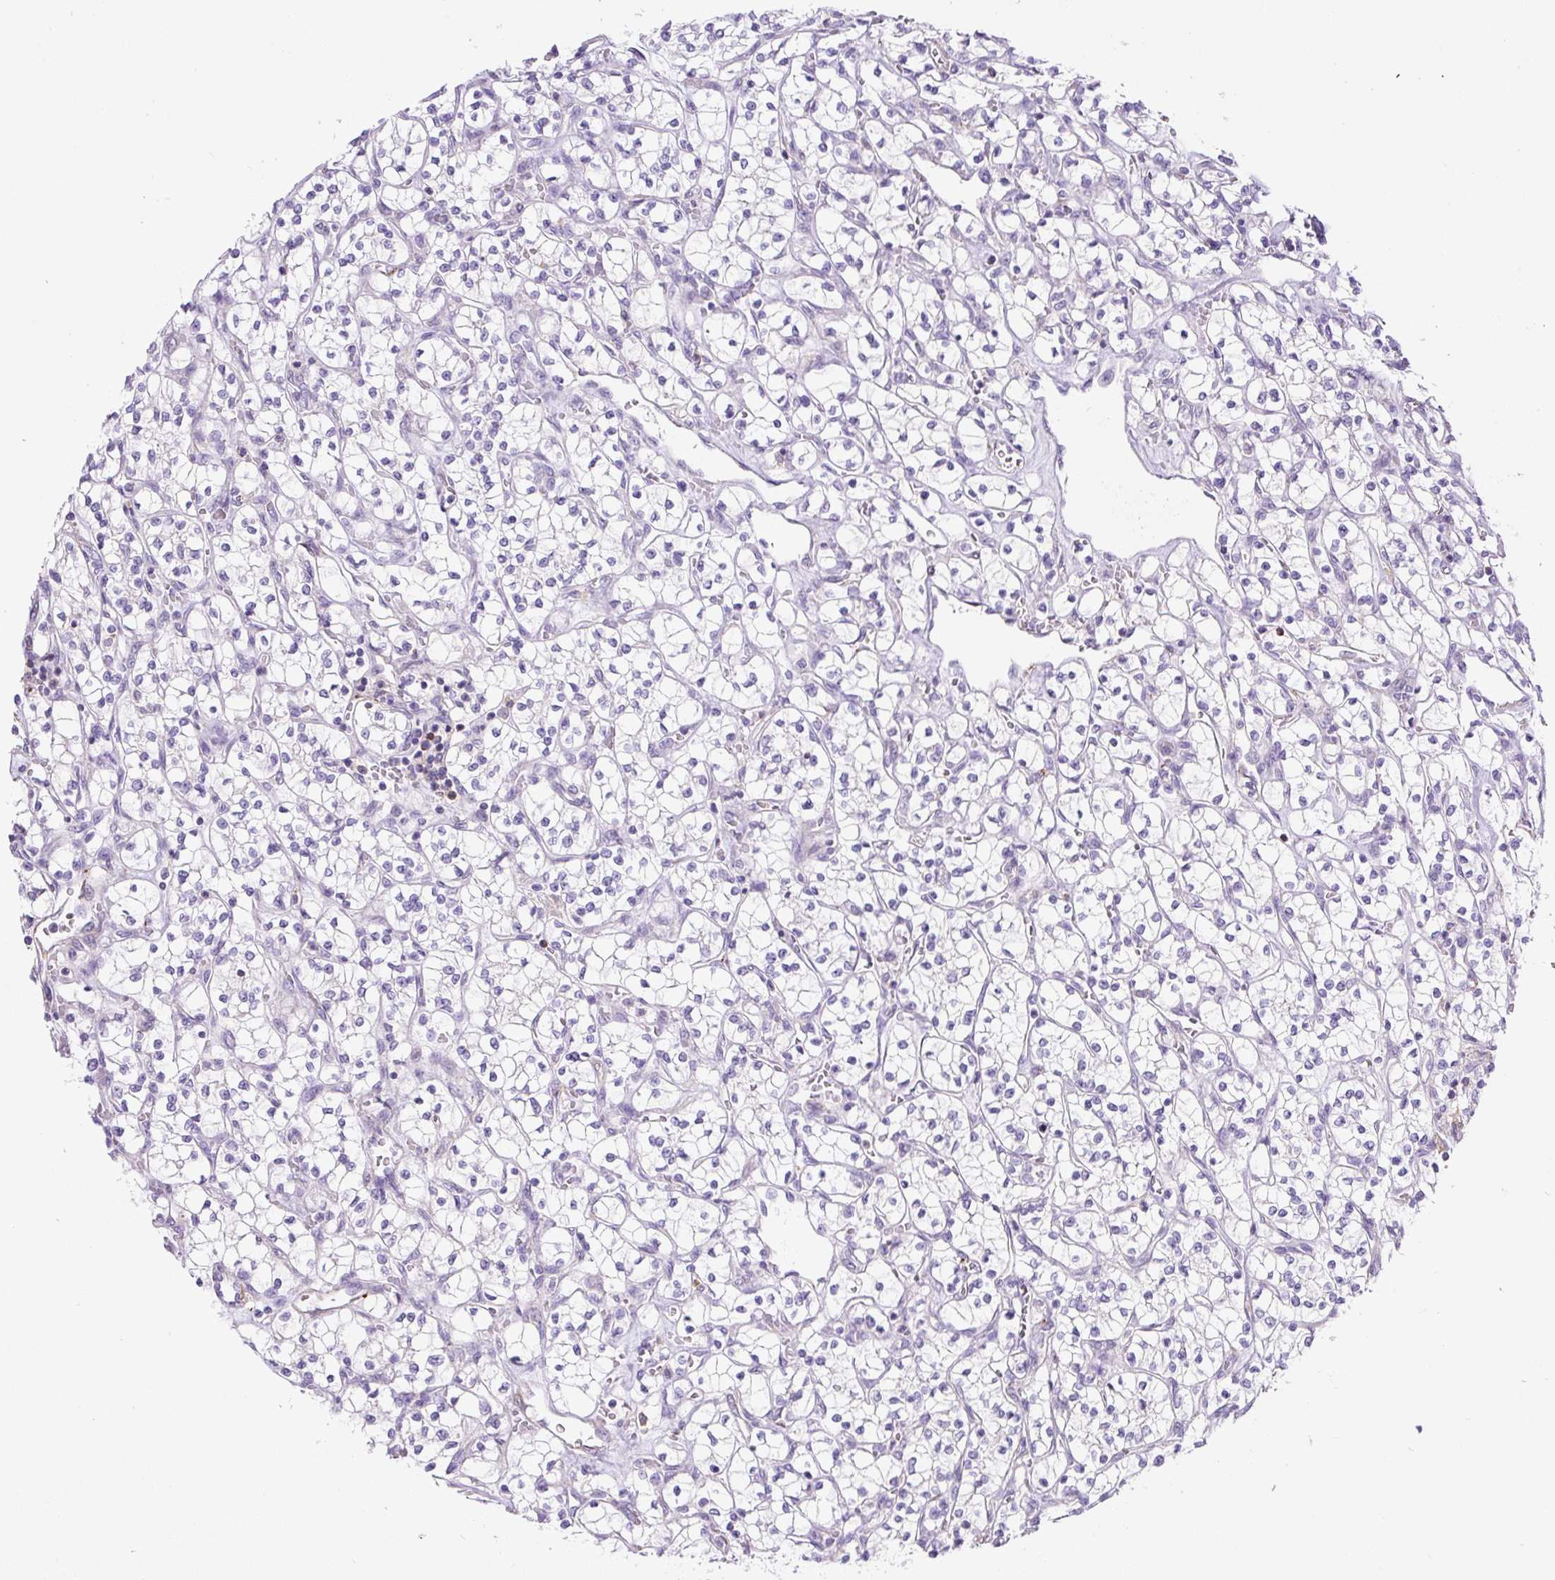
{"staining": {"intensity": "negative", "quantity": "none", "location": "none"}, "tissue": "renal cancer", "cell_type": "Tumor cells", "image_type": "cancer", "snomed": [{"axis": "morphology", "description": "Adenocarcinoma, NOS"}, {"axis": "topography", "description": "Kidney"}], "caption": "A histopathology image of human adenocarcinoma (renal) is negative for staining in tumor cells.", "gene": "B3GALT5", "patient": {"sex": "female", "age": 64}}